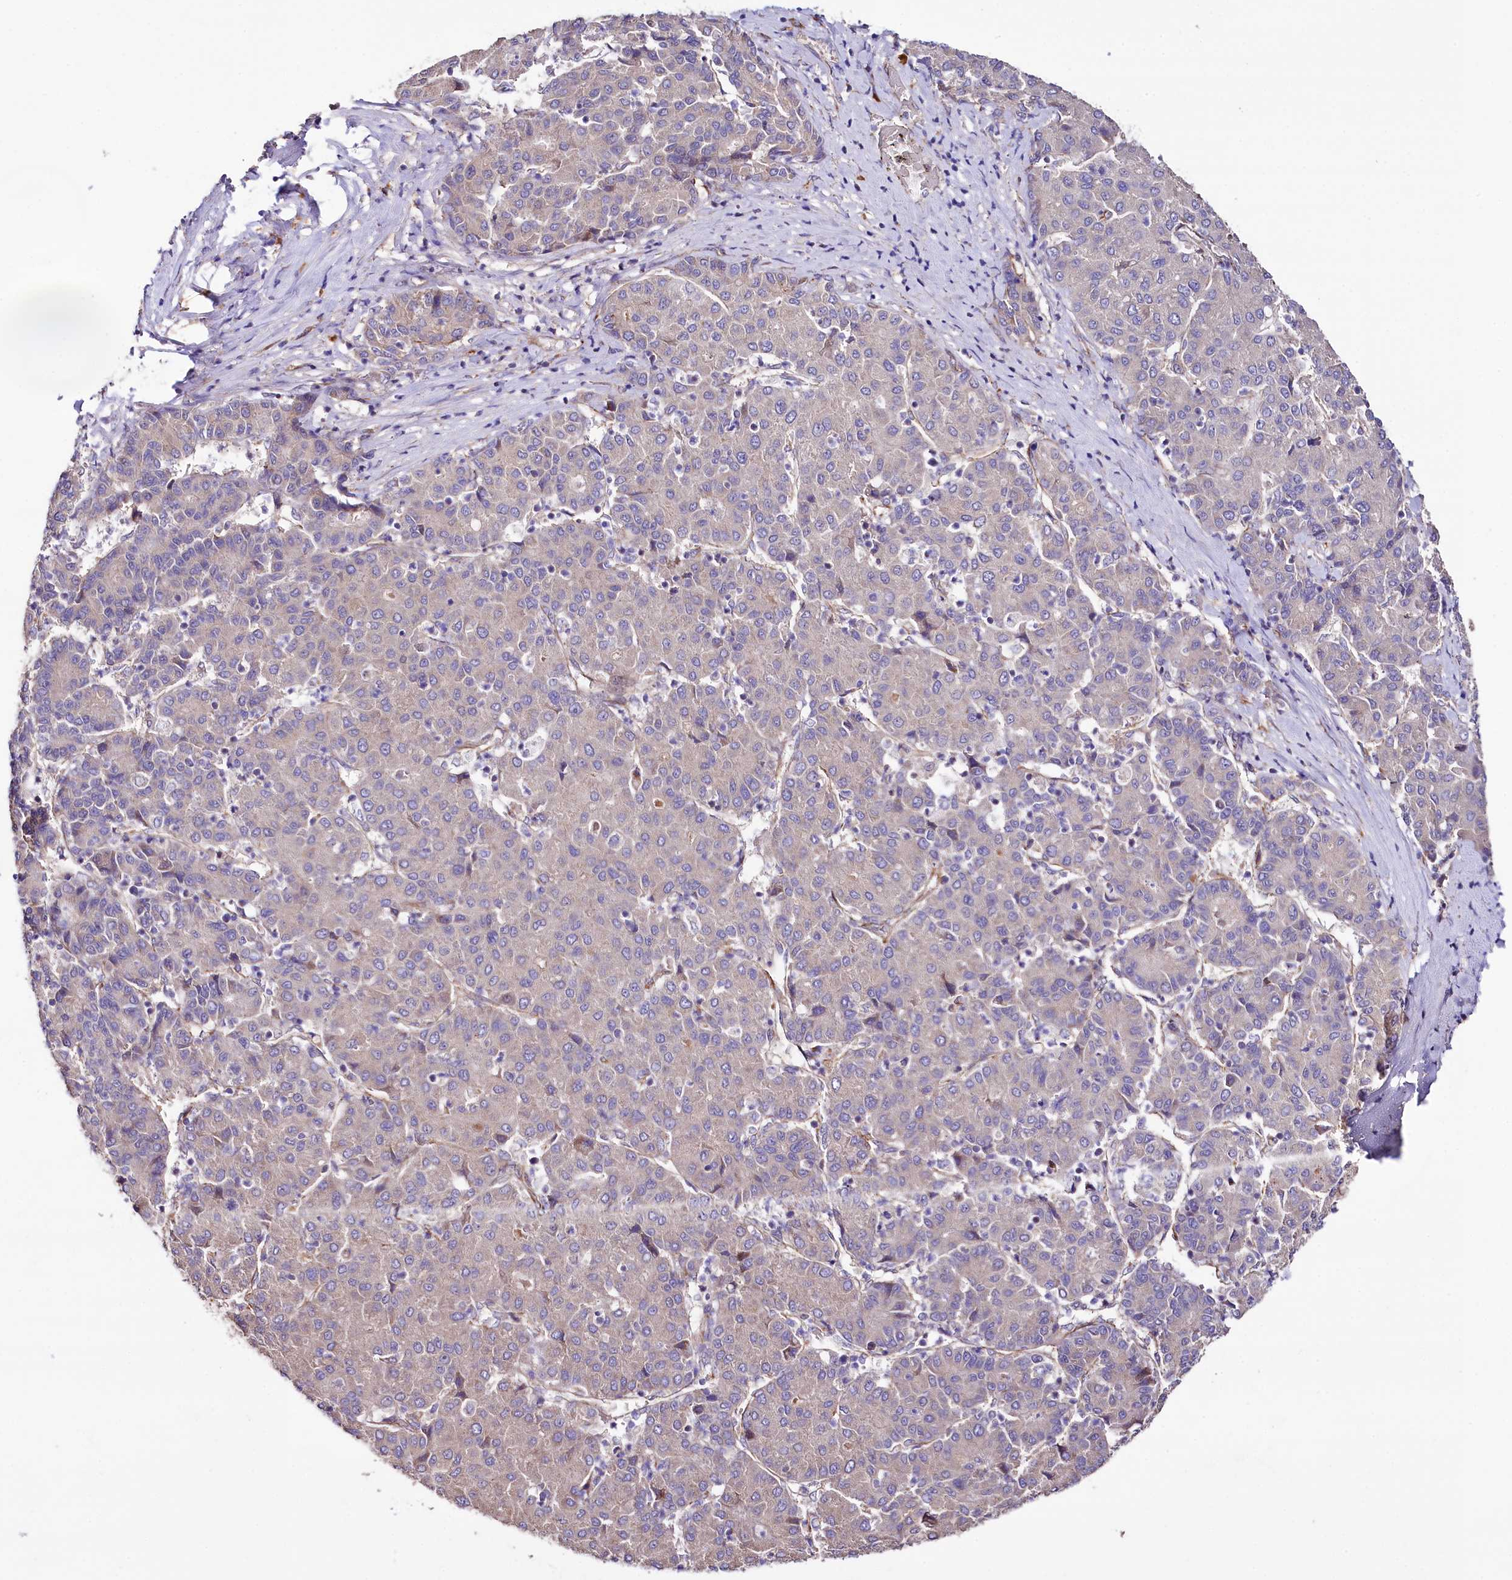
{"staining": {"intensity": "negative", "quantity": "none", "location": "none"}, "tissue": "liver cancer", "cell_type": "Tumor cells", "image_type": "cancer", "snomed": [{"axis": "morphology", "description": "Carcinoma, Hepatocellular, NOS"}, {"axis": "topography", "description": "Liver"}], "caption": "The immunohistochemistry micrograph has no significant staining in tumor cells of liver cancer tissue. The staining was performed using DAB to visualize the protein expression in brown, while the nuclei were stained in blue with hematoxylin (Magnification: 20x).", "gene": "SPATS2", "patient": {"sex": "male", "age": 65}}